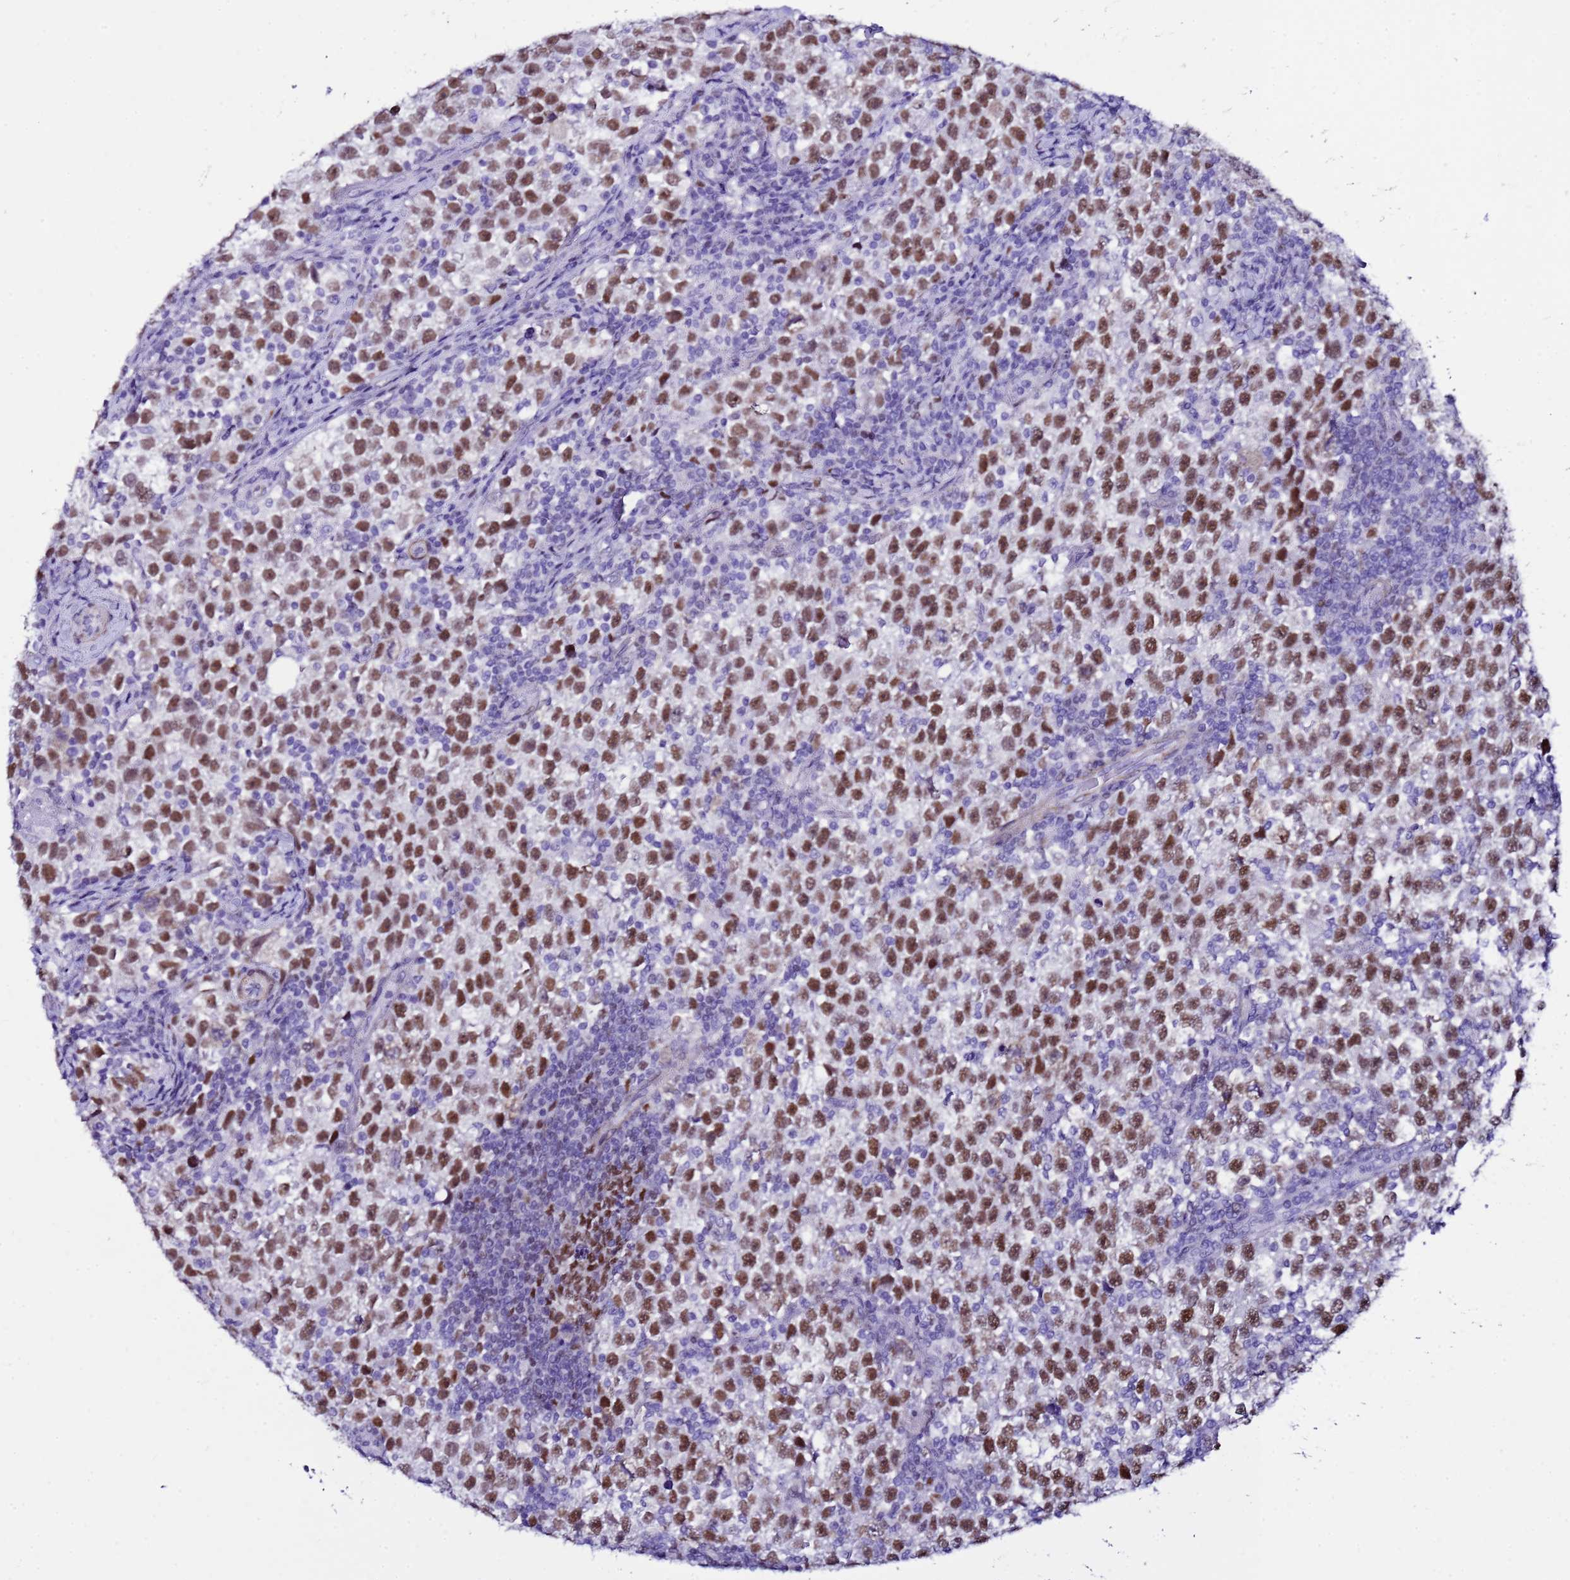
{"staining": {"intensity": "moderate", "quantity": ">75%", "location": "nuclear"}, "tissue": "testis cancer", "cell_type": "Tumor cells", "image_type": "cancer", "snomed": [{"axis": "morphology", "description": "Normal tissue, NOS"}, {"axis": "morphology", "description": "Seminoma, NOS"}, {"axis": "topography", "description": "Testis"}], "caption": "IHC photomicrograph of testis cancer stained for a protein (brown), which demonstrates medium levels of moderate nuclear positivity in approximately >75% of tumor cells.", "gene": "BCL7A", "patient": {"sex": "male", "age": 43}}